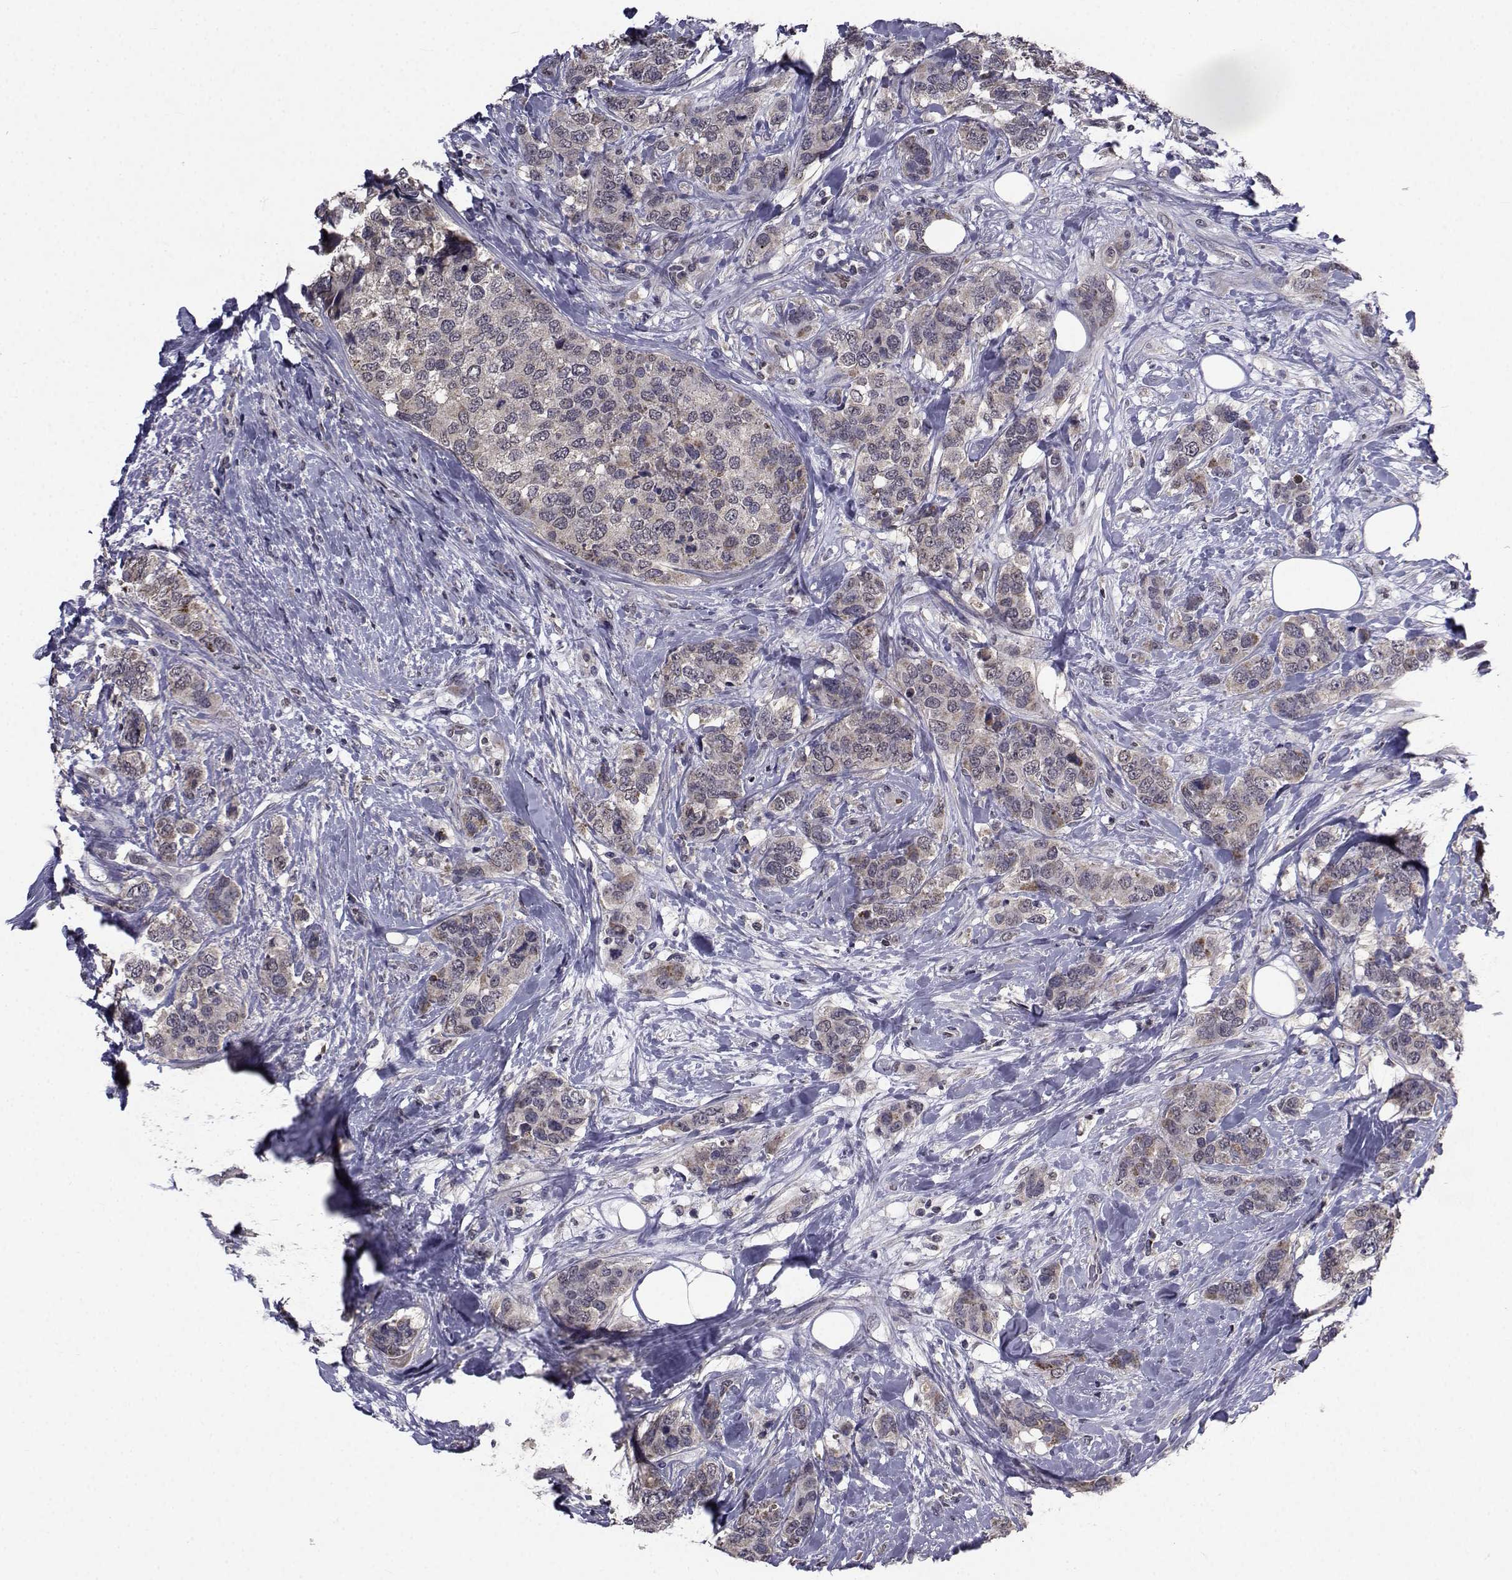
{"staining": {"intensity": "weak", "quantity": "25%-75%", "location": "cytoplasmic/membranous"}, "tissue": "breast cancer", "cell_type": "Tumor cells", "image_type": "cancer", "snomed": [{"axis": "morphology", "description": "Lobular carcinoma"}, {"axis": "topography", "description": "Breast"}], "caption": "This photomicrograph exhibits breast lobular carcinoma stained with IHC to label a protein in brown. The cytoplasmic/membranous of tumor cells show weak positivity for the protein. Nuclei are counter-stained blue.", "gene": "CYP2S1", "patient": {"sex": "female", "age": 59}}